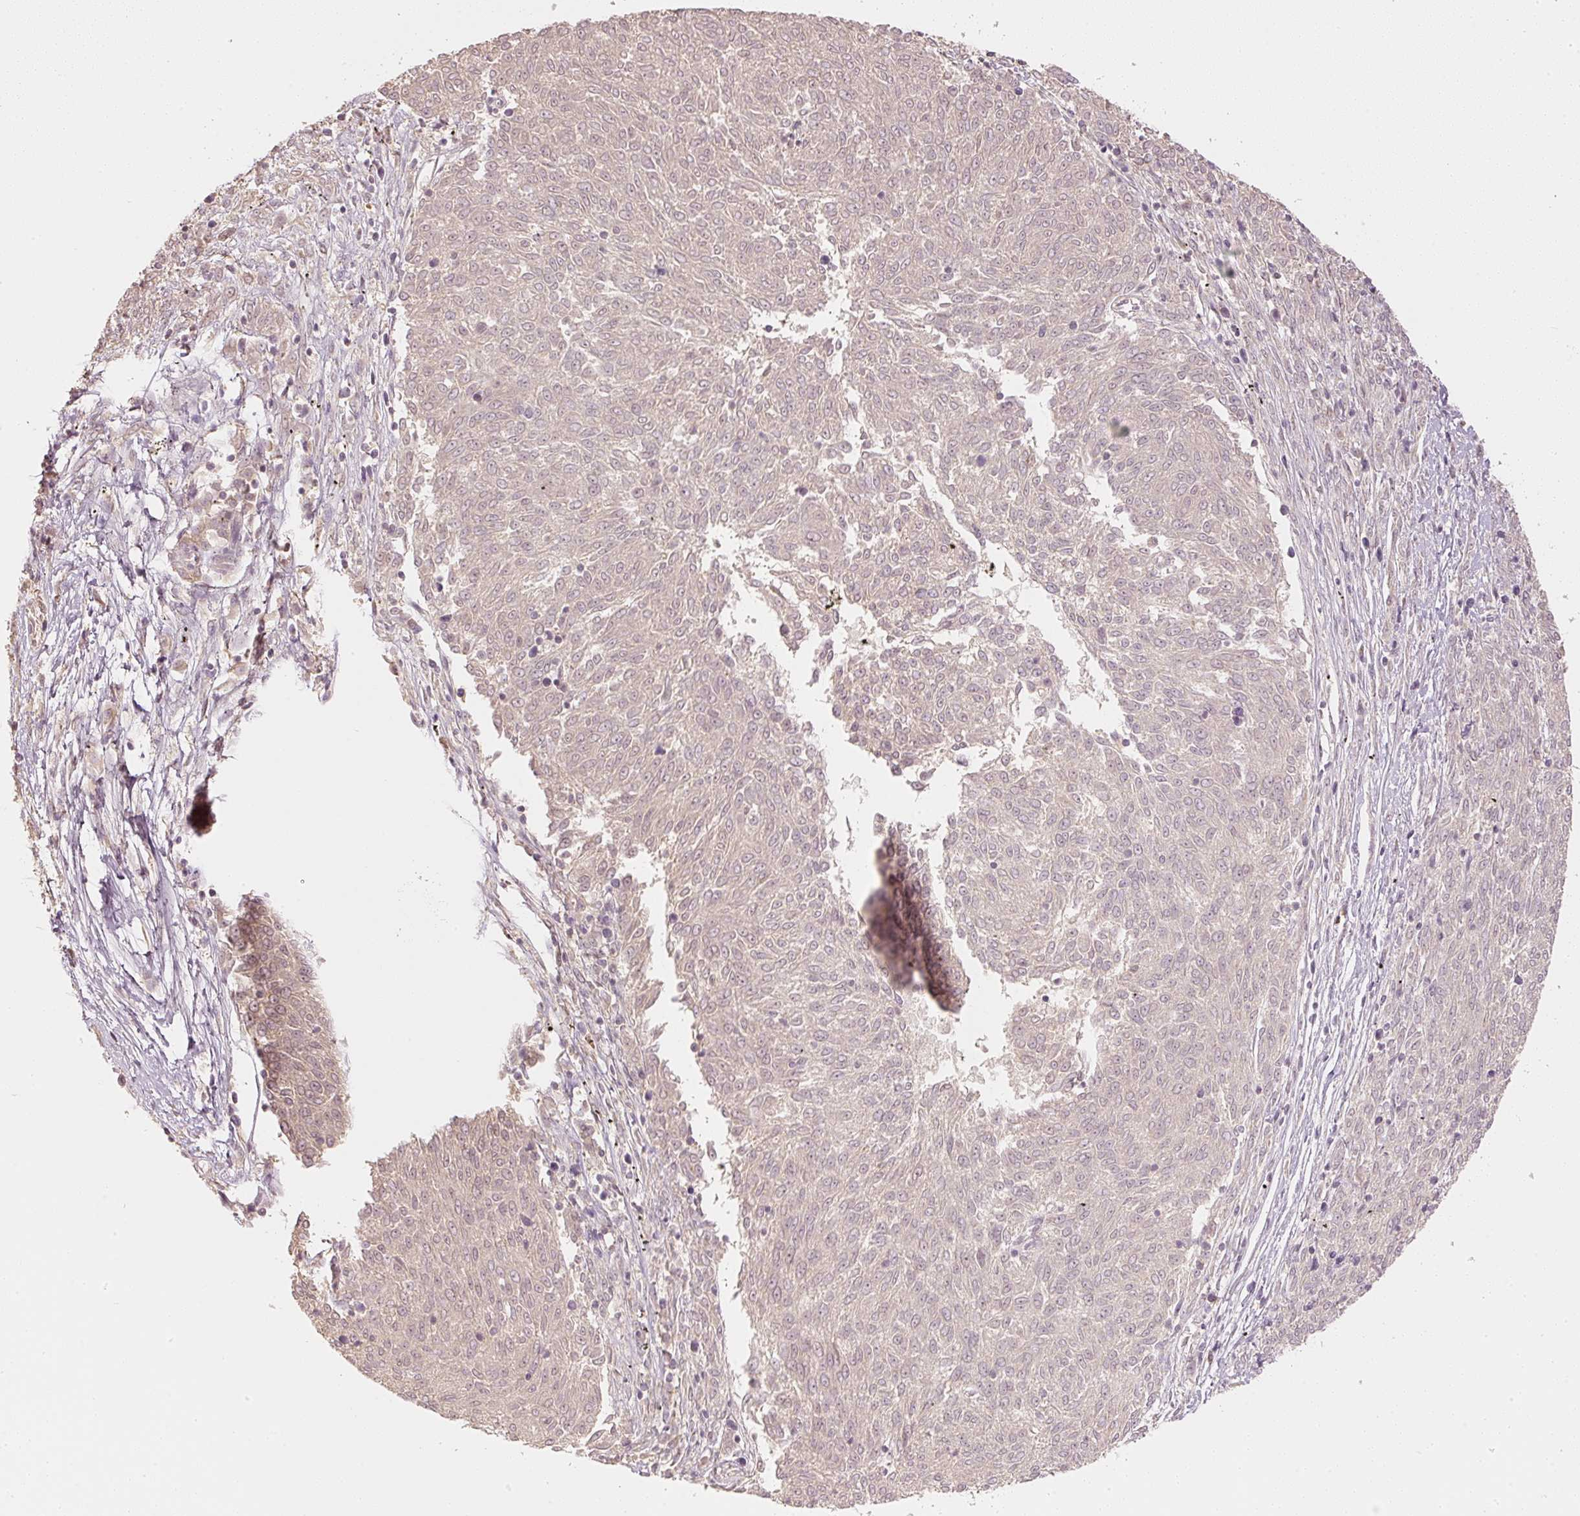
{"staining": {"intensity": "weak", "quantity": "25%-75%", "location": "cytoplasmic/membranous"}, "tissue": "melanoma", "cell_type": "Tumor cells", "image_type": "cancer", "snomed": [{"axis": "morphology", "description": "Malignant melanoma, NOS"}, {"axis": "topography", "description": "Skin"}], "caption": "Malignant melanoma tissue exhibits weak cytoplasmic/membranous expression in about 25%-75% of tumor cells, visualized by immunohistochemistry.", "gene": "GZMA", "patient": {"sex": "female", "age": 72}}